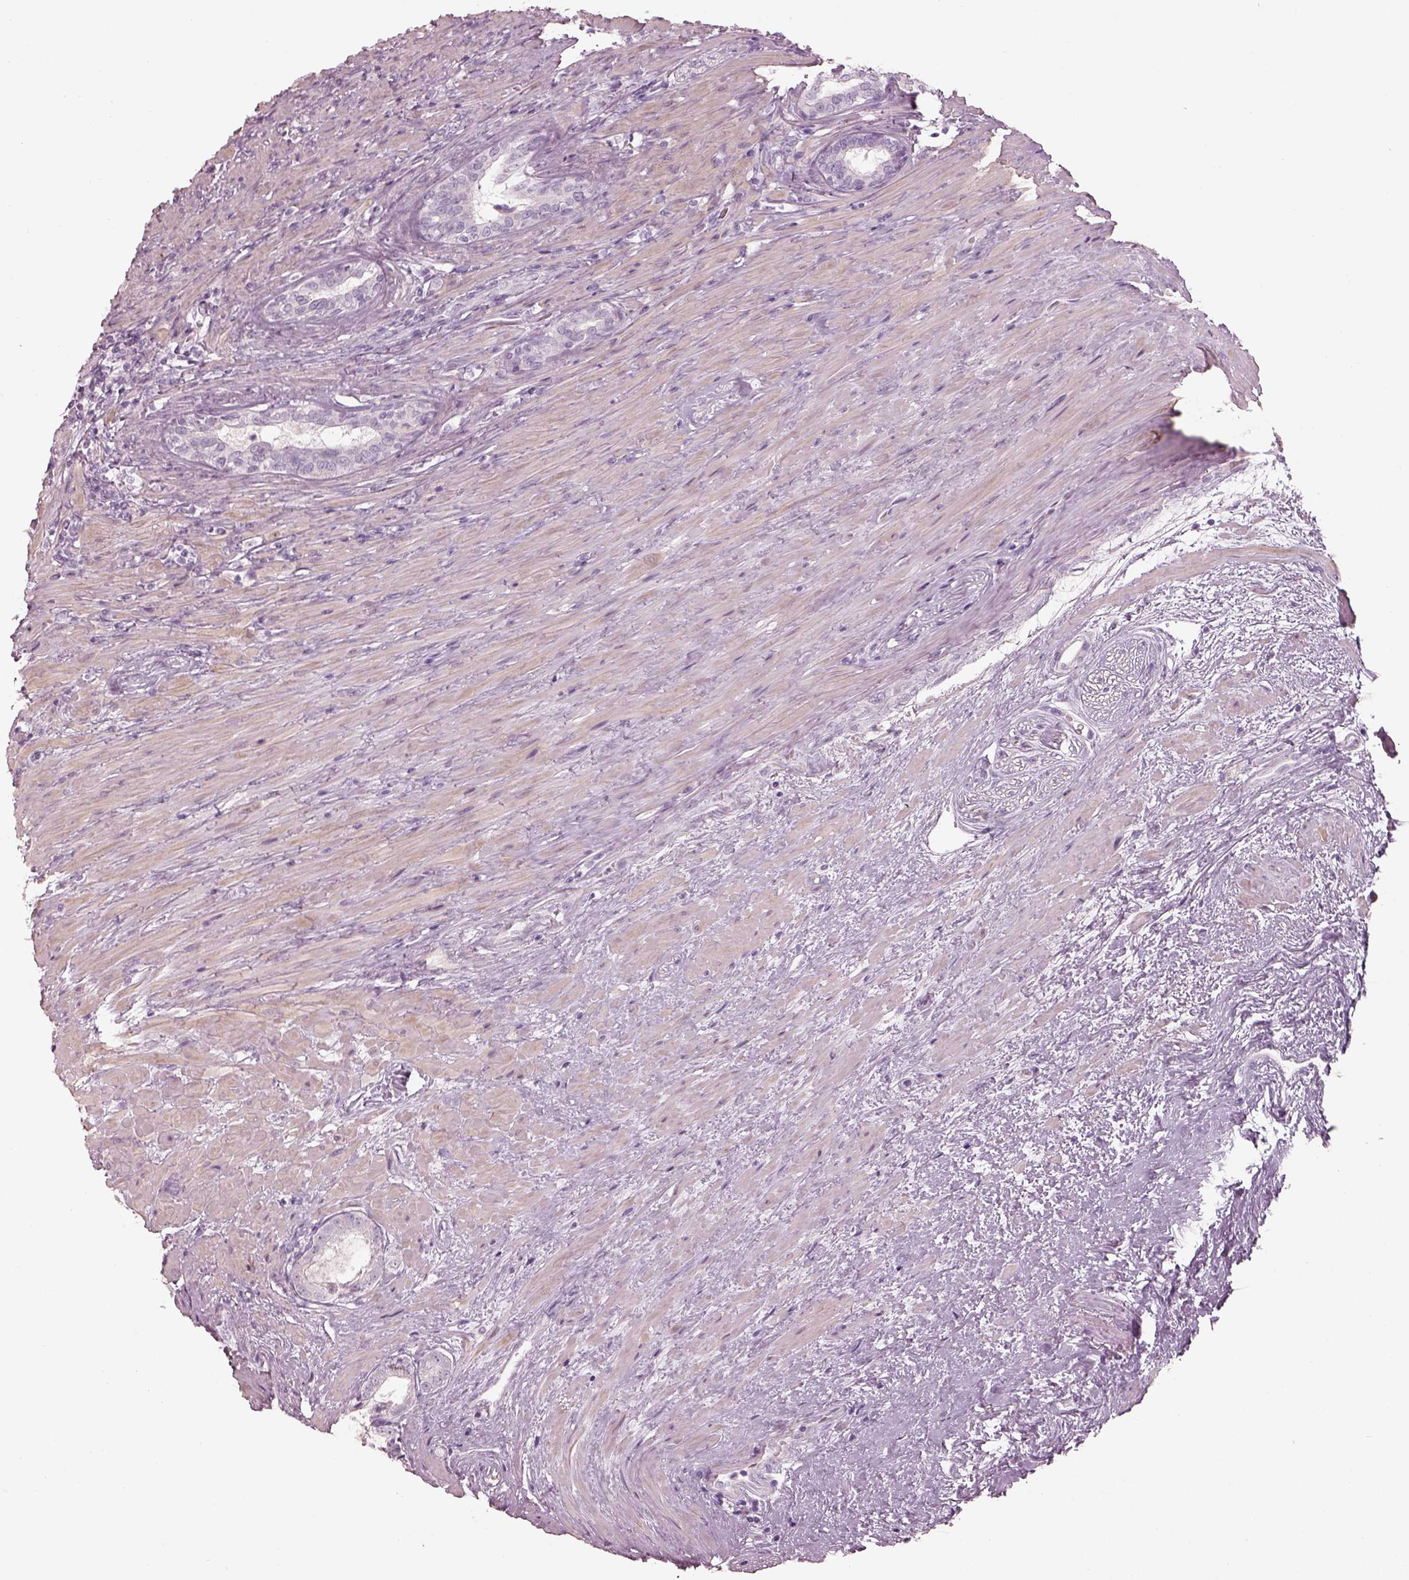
{"staining": {"intensity": "negative", "quantity": "none", "location": "none"}, "tissue": "prostate cancer", "cell_type": "Tumor cells", "image_type": "cancer", "snomed": [{"axis": "morphology", "description": "Adenocarcinoma, Low grade"}, {"axis": "topography", "description": "Prostate and seminal vesicle, NOS"}], "caption": "High power microscopy image of an immunohistochemistry image of prostate cancer (low-grade adenocarcinoma), revealing no significant expression in tumor cells.", "gene": "RSPH9", "patient": {"sex": "male", "age": 61}}